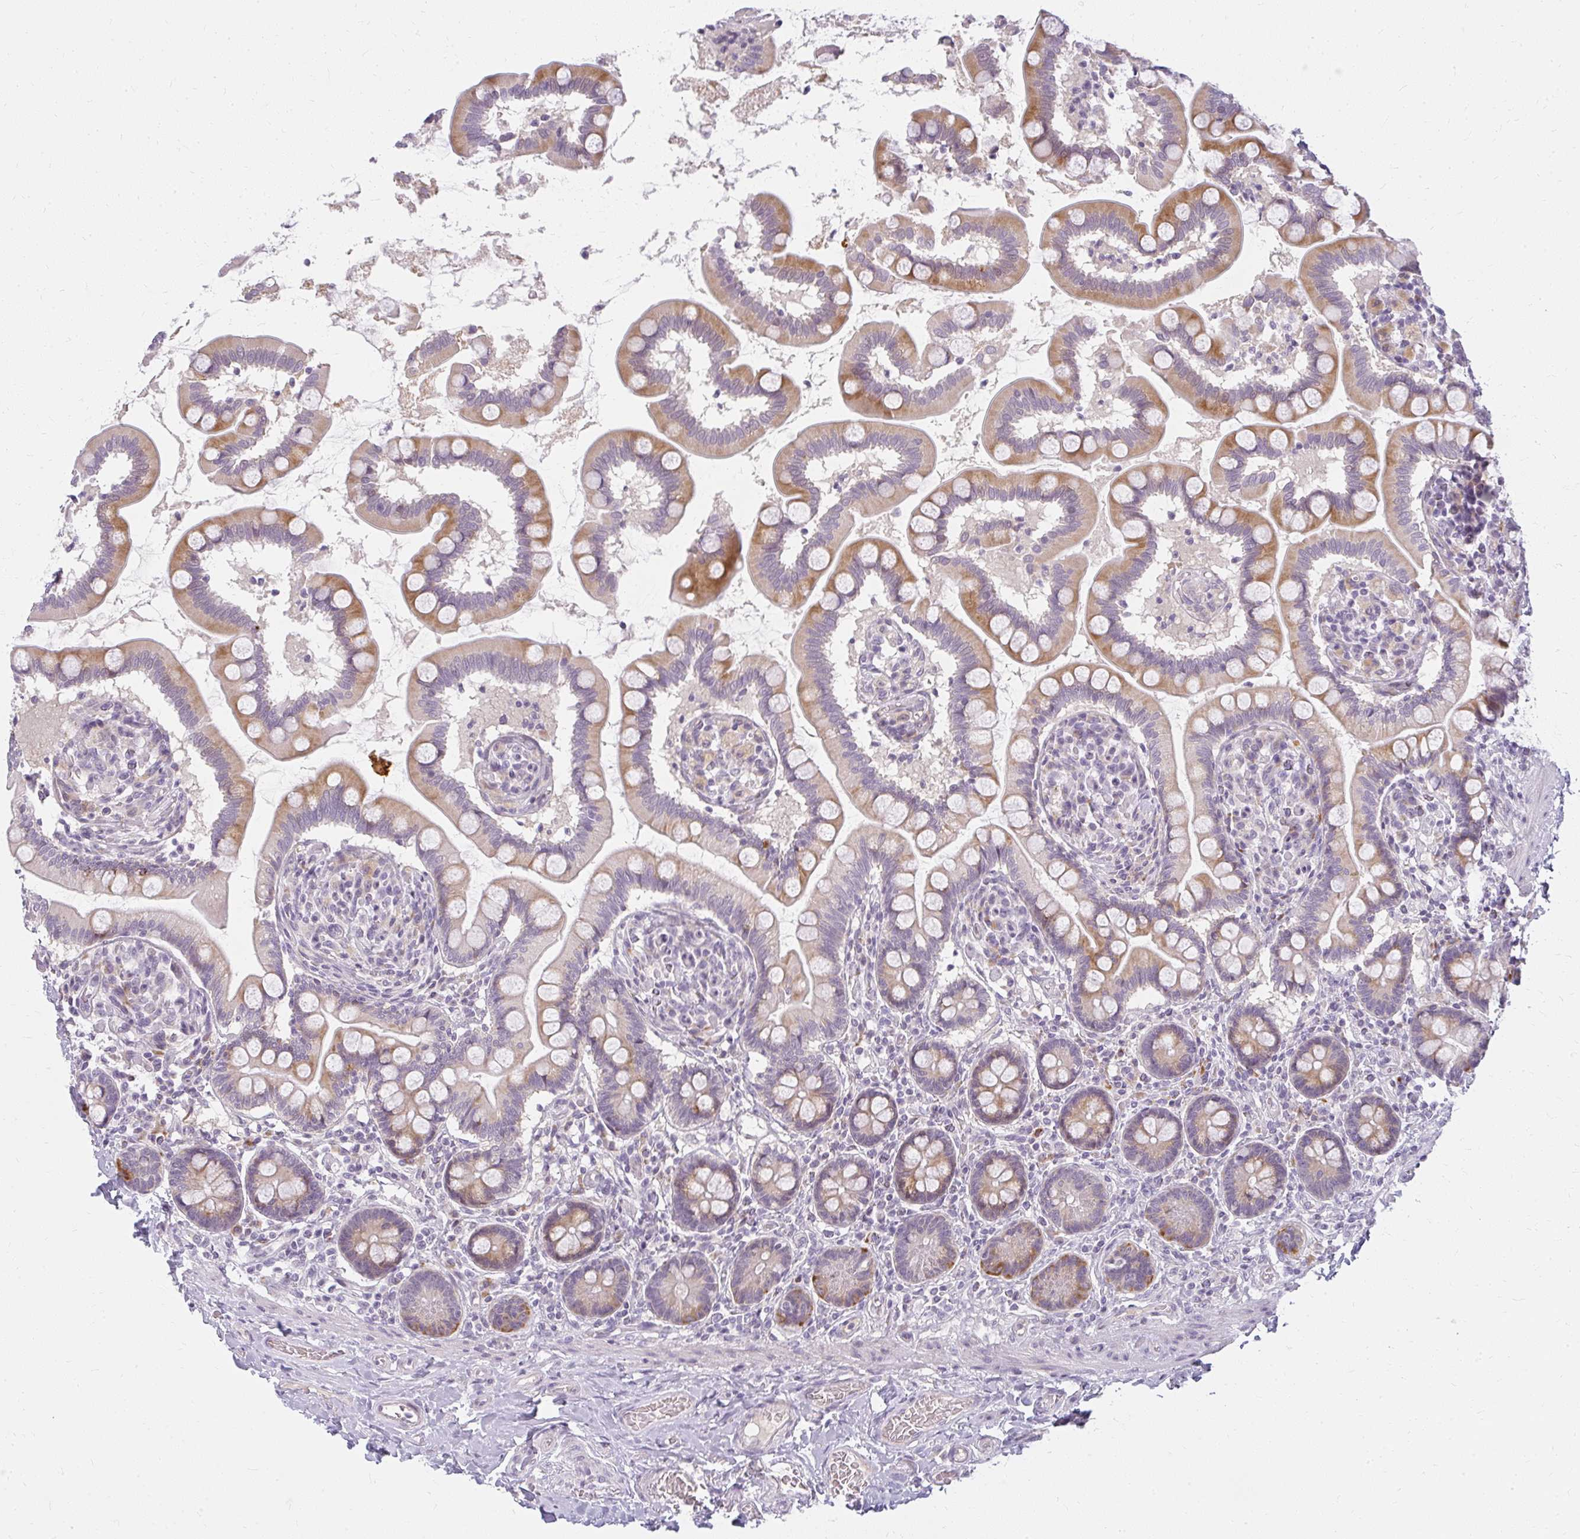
{"staining": {"intensity": "moderate", "quantity": ">75%", "location": "cytoplasmic/membranous"}, "tissue": "small intestine", "cell_type": "Glandular cells", "image_type": "normal", "snomed": [{"axis": "morphology", "description": "Normal tissue, NOS"}, {"axis": "topography", "description": "Small intestine"}], "caption": "Protein expression analysis of normal small intestine demonstrates moderate cytoplasmic/membranous positivity in approximately >75% of glandular cells. (Stains: DAB in brown, nuclei in blue, Microscopy: brightfield microscopy at high magnification).", "gene": "ZFYVE26", "patient": {"sex": "female", "age": 64}}